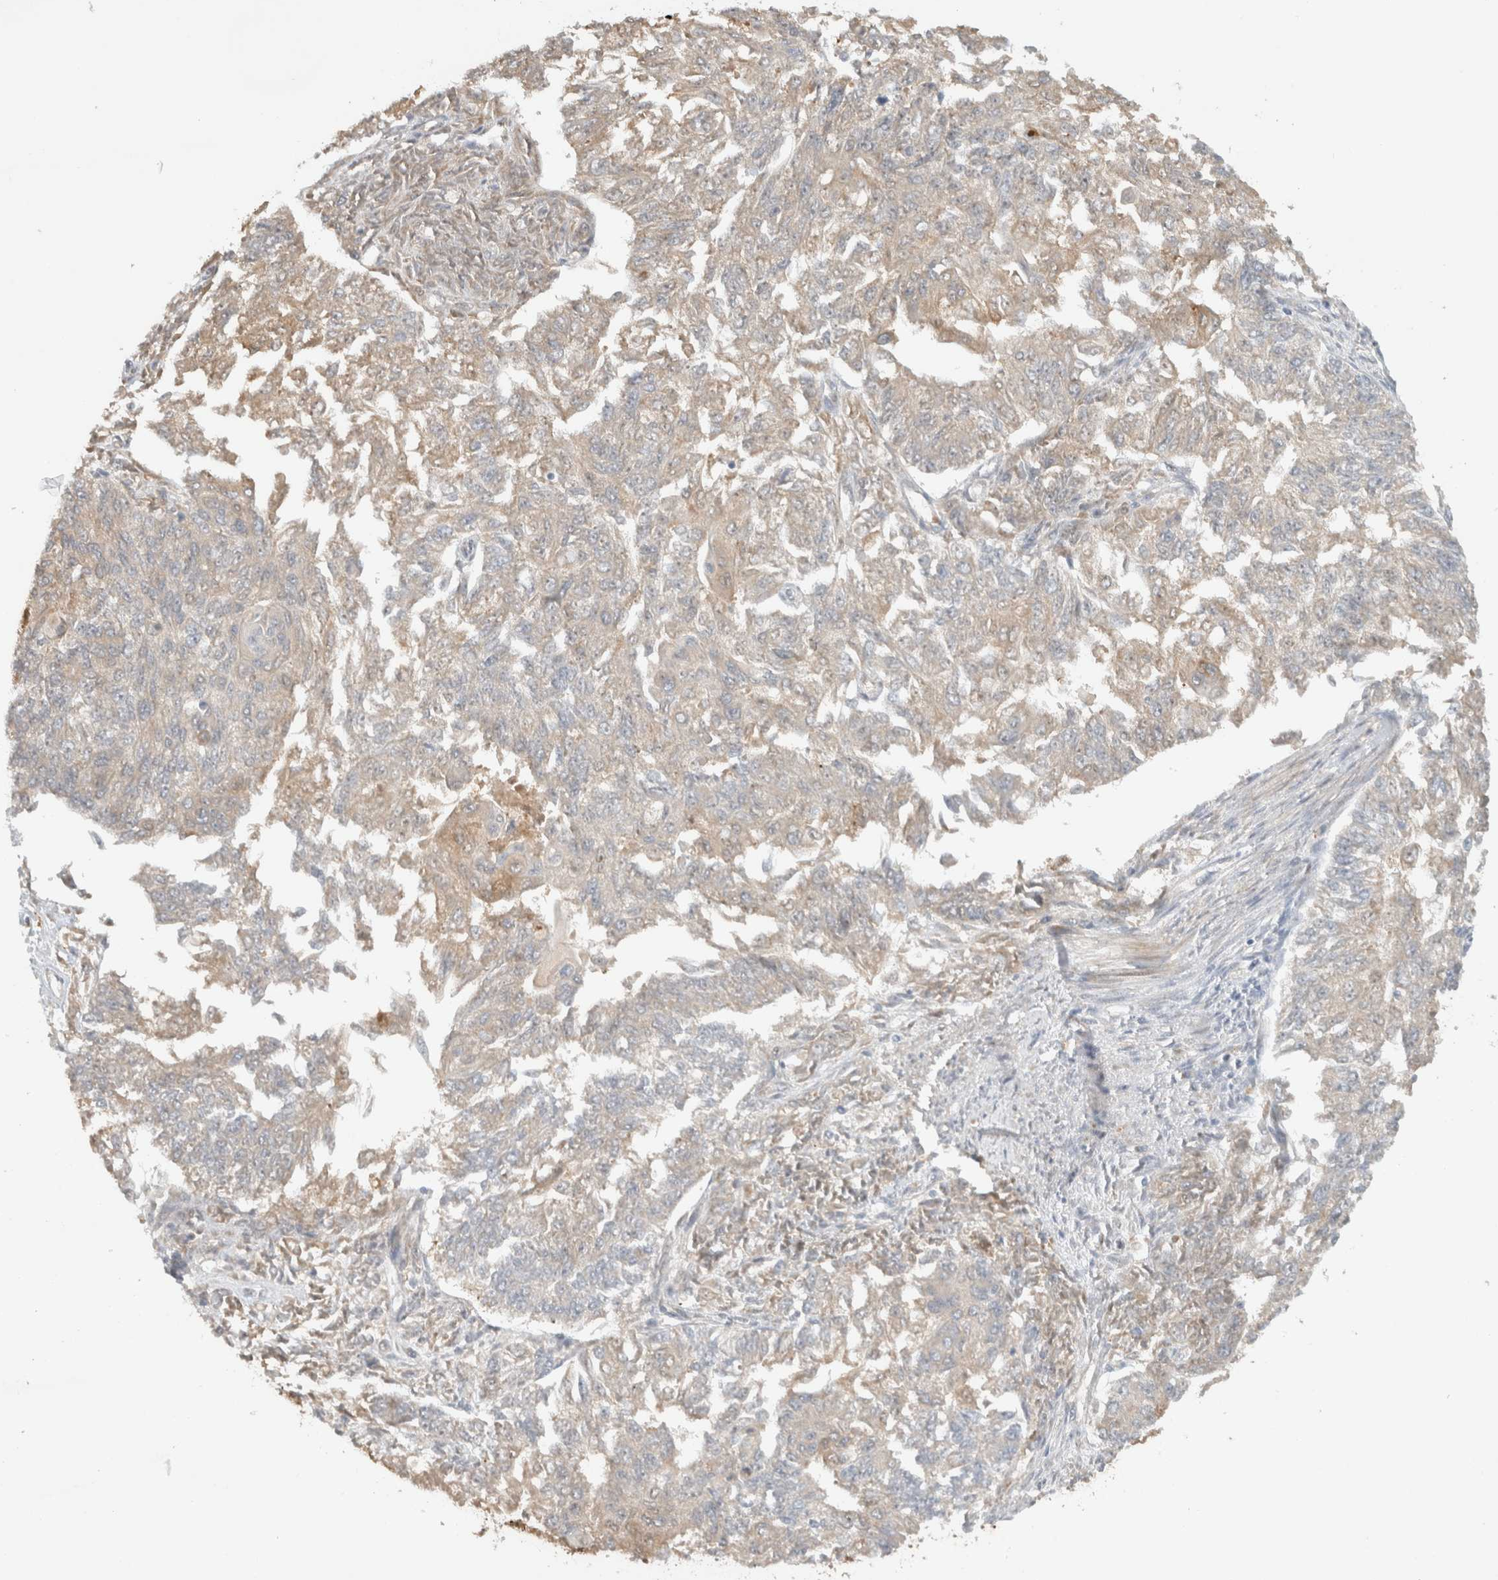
{"staining": {"intensity": "weak", "quantity": "<25%", "location": "cytoplasmic/membranous"}, "tissue": "endometrial cancer", "cell_type": "Tumor cells", "image_type": "cancer", "snomed": [{"axis": "morphology", "description": "Adenocarcinoma, NOS"}, {"axis": "topography", "description": "Endometrium"}], "caption": "DAB immunohistochemical staining of adenocarcinoma (endometrial) shows no significant positivity in tumor cells.", "gene": "OTUD6B", "patient": {"sex": "female", "age": 32}}